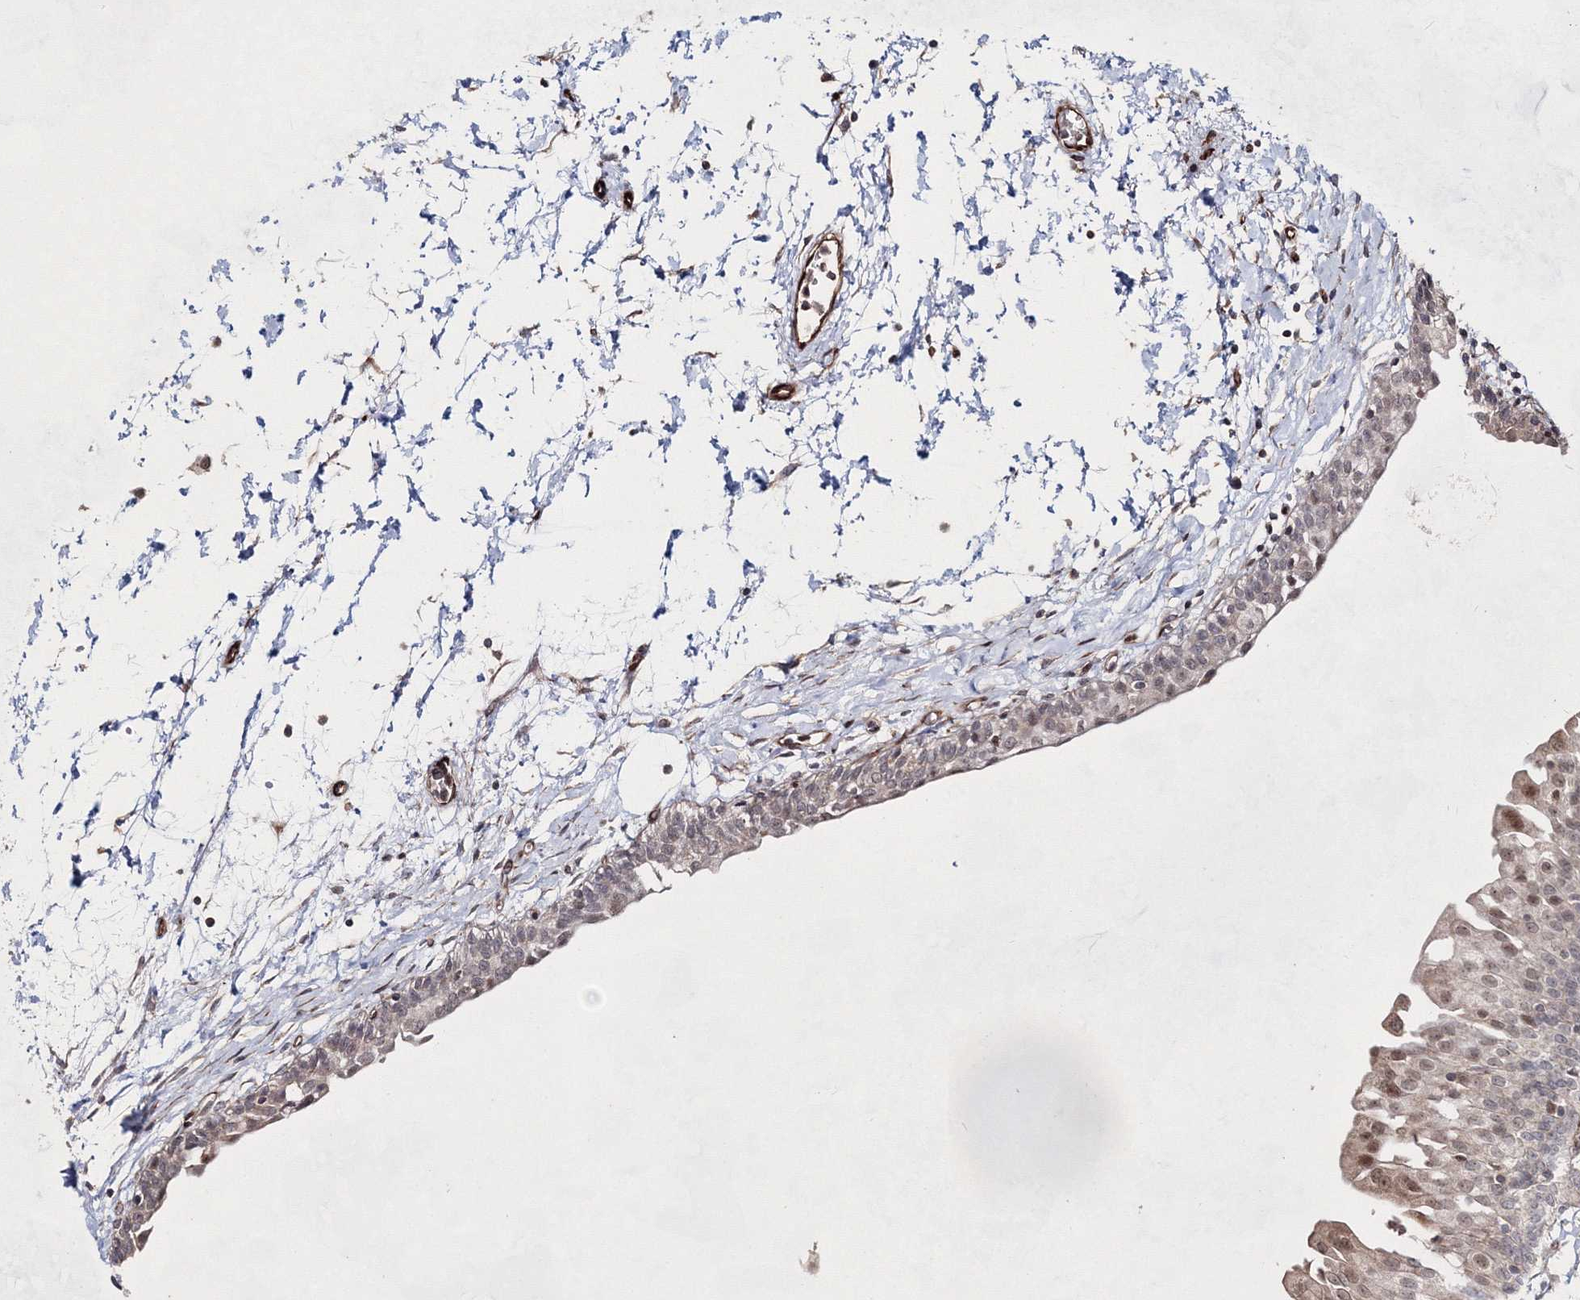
{"staining": {"intensity": "moderate", "quantity": "<25%", "location": "cytoplasmic/membranous,nuclear"}, "tissue": "urinary bladder", "cell_type": "Urothelial cells", "image_type": "normal", "snomed": [{"axis": "morphology", "description": "Normal tissue, NOS"}, {"axis": "topography", "description": "Urinary bladder"}], "caption": "High-magnification brightfield microscopy of unremarkable urinary bladder stained with DAB (brown) and counterstained with hematoxylin (blue). urothelial cells exhibit moderate cytoplasmic/membranous,nuclear expression is present in approximately<25% of cells. The staining was performed using DAB (3,3'-diaminobenzidine), with brown indicating positive protein expression. Nuclei are stained blue with hematoxylin.", "gene": "SNIP1", "patient": {"sex": "male", "age": 55}}